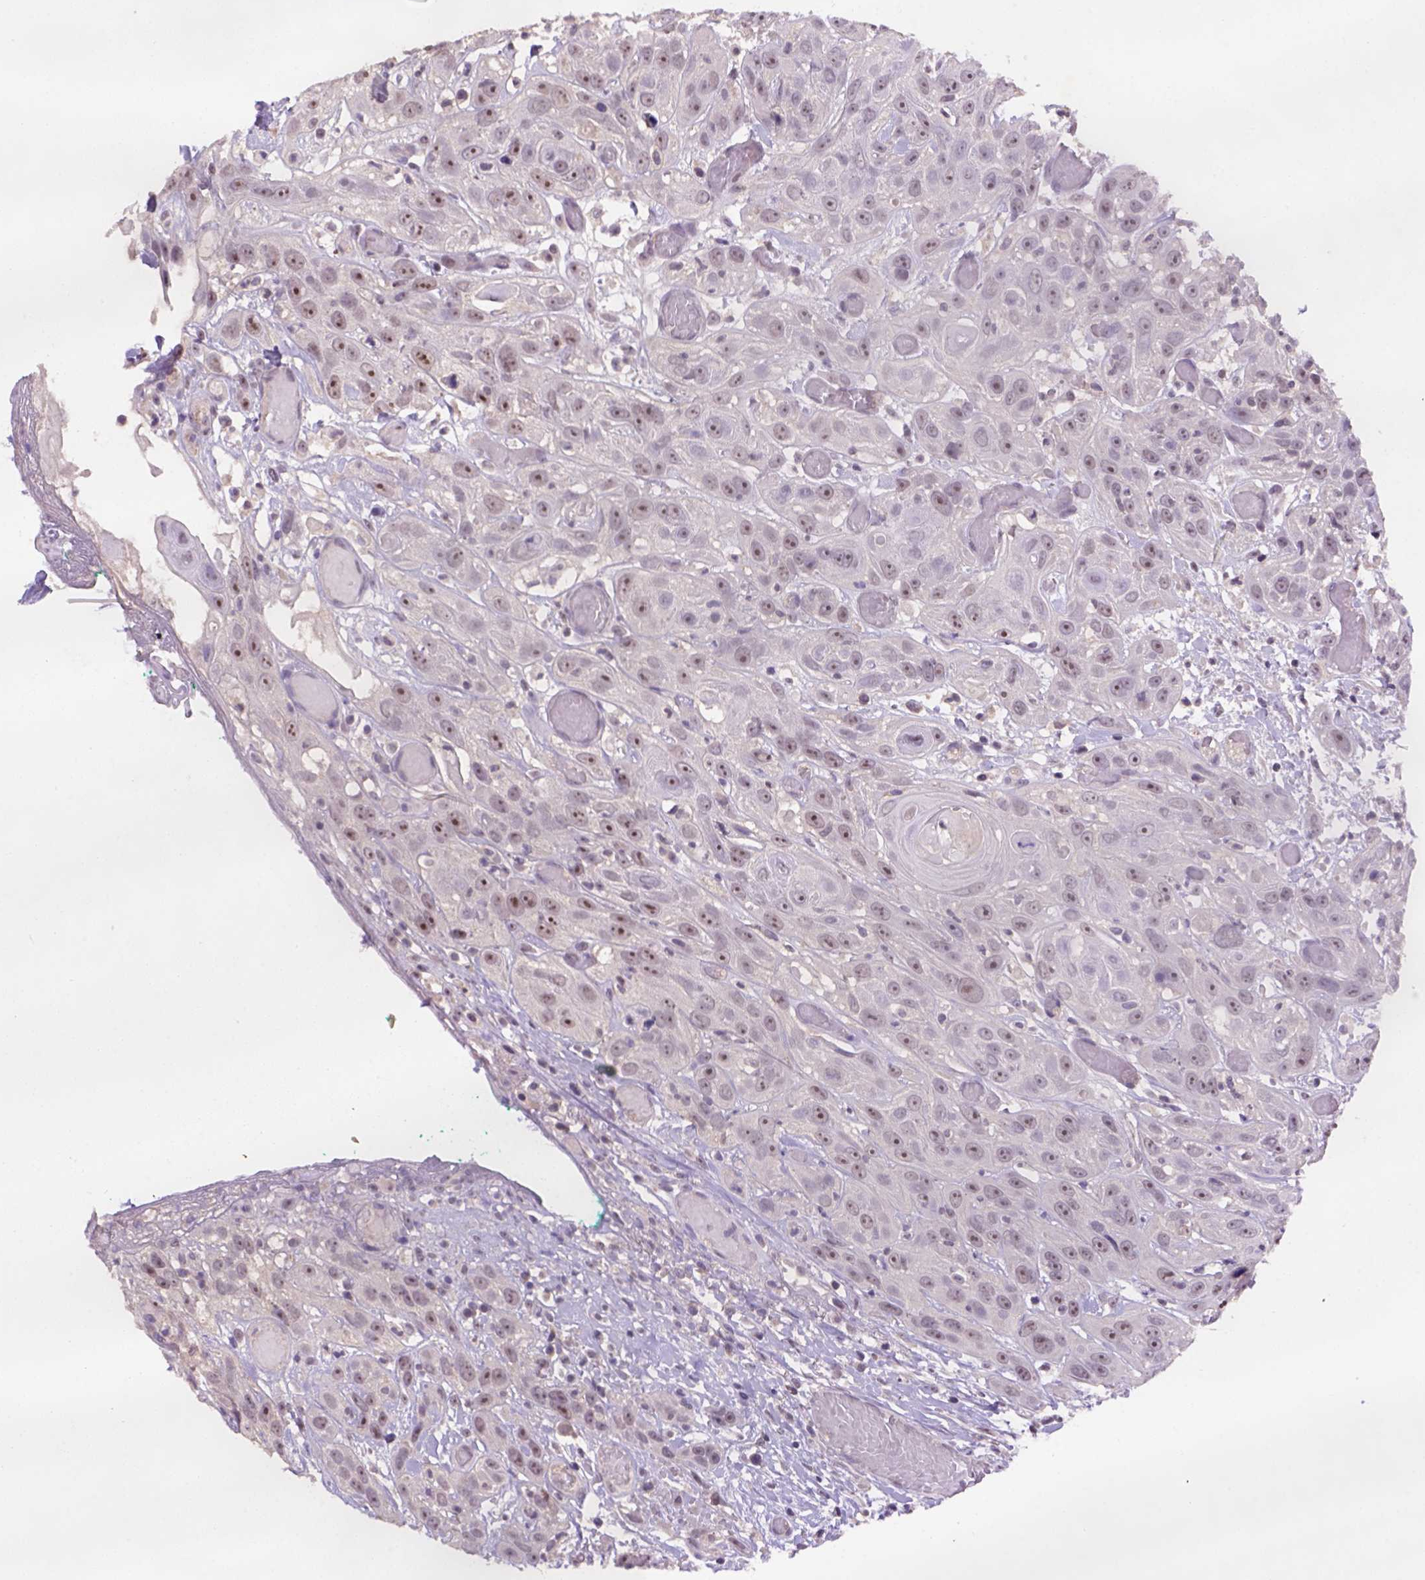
{"staining": {"intensity": "weak", "quantity": ">75%", "location": "cytoplasmic/membranous,nuclear"}, "tissue": "head and neck cancer", "cell_type": "Tumor cells", "image_type": "cancer", "snomed": [{"axis": "morphology", "description": "Normal tissue, NOS"}, {"axis": "morphology", "description": "Squamous cell carcinoma, NOS"}, {"axis": "topography", "description": "Oral tissue"}, {"axis": "topography", "description": "Salivary gland"}, {"axis": "topography", "description": "Head-Neck"}], "caption": "IHC image of neoplastic tissue: human head and neck cancer stained using immunohistochemistry (IHC) shows low levels of weak protein expression localized specifically in the cytoplasmic/membranous and nuclear of tumor cells, appearing as a cytoplasmic/membranous and nuclear brown color.", "gene": "SCML4", "patient": {"sex": "female", "age": 62}}